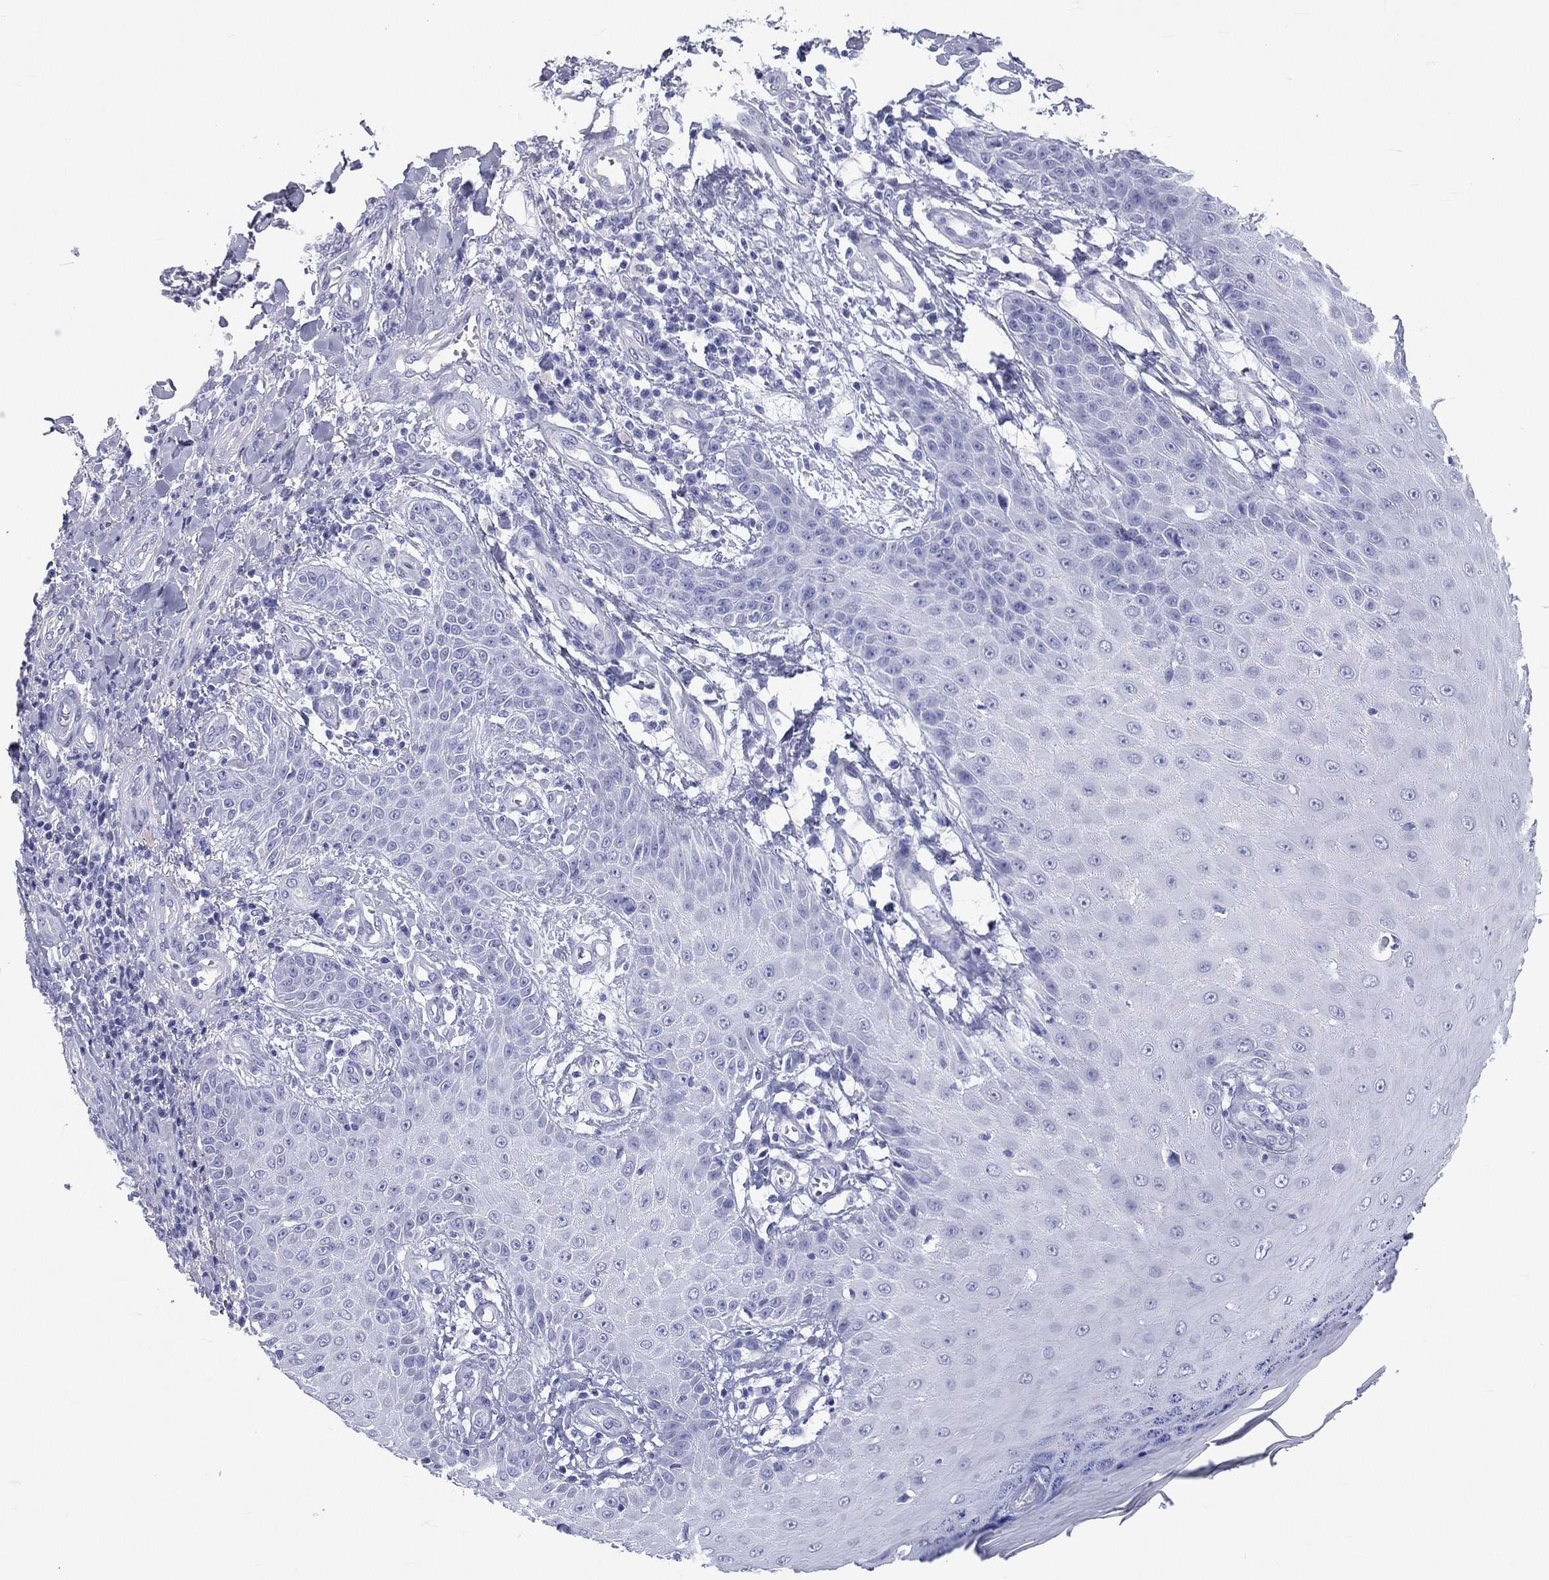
{"staining": {"intensity": "negative", "quantity": "none", "location": "none"}, "tissue": "skin cancer", "cell_type": "Tumor cells", "image_type": "cancer", "snomed": [{"axis": "morphology", "description": "Squamous cell carcinoma, NOS"}, {"axis": "topography", "description": "Skin"}], "caption": "DAB (3,3'-diaminobenzidine) immunohistochemical staining of human squamous cell carcinoma (skin) demonstrates no significant positivity in tumor cells. (DAB (3,3'-diaminobenzidine) immunohistochemistry (IHC) with hematoxylin counter stain).", "gene": "DNALI1", "patient": {"sex": "male", "age": 70}}